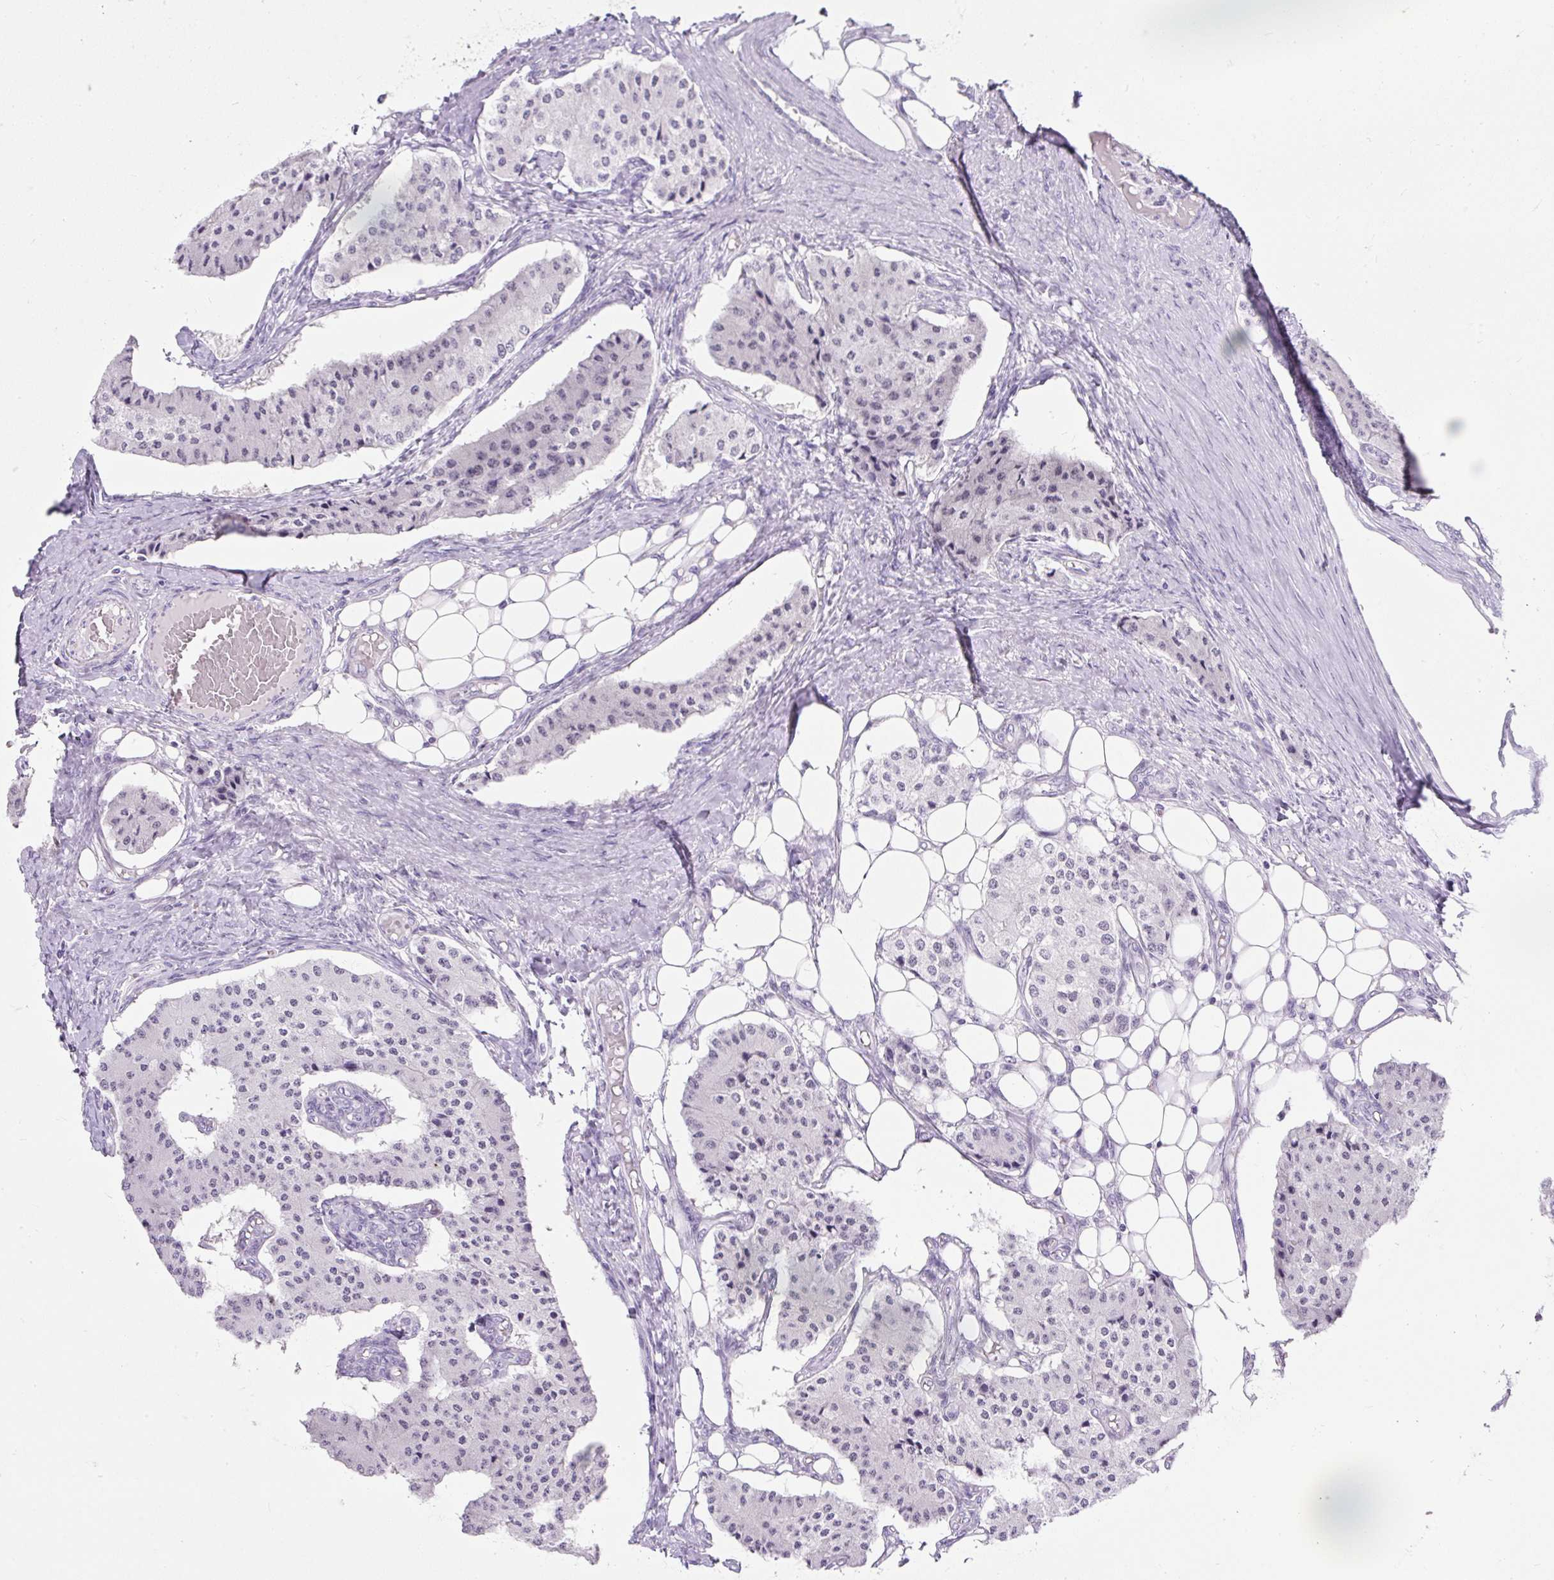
{"staining": {"intensity": "negative", "quantity": "none", "location": "none"}, "tissue": "carcinoid", "cell_type": "Tumor cells", "image_type": "cancer", "snomed": [{"axis": "morphology", "description": "Carcinoid, malignant, NOS"}, {"axis": "topography", "description": "Colon"}], "caption": "Photomicrograph shows no significant protein positivity in tumor cells of carcinoid.", "gene": "PLCXD2", "patient": {"sex": "female", "age": 52}}